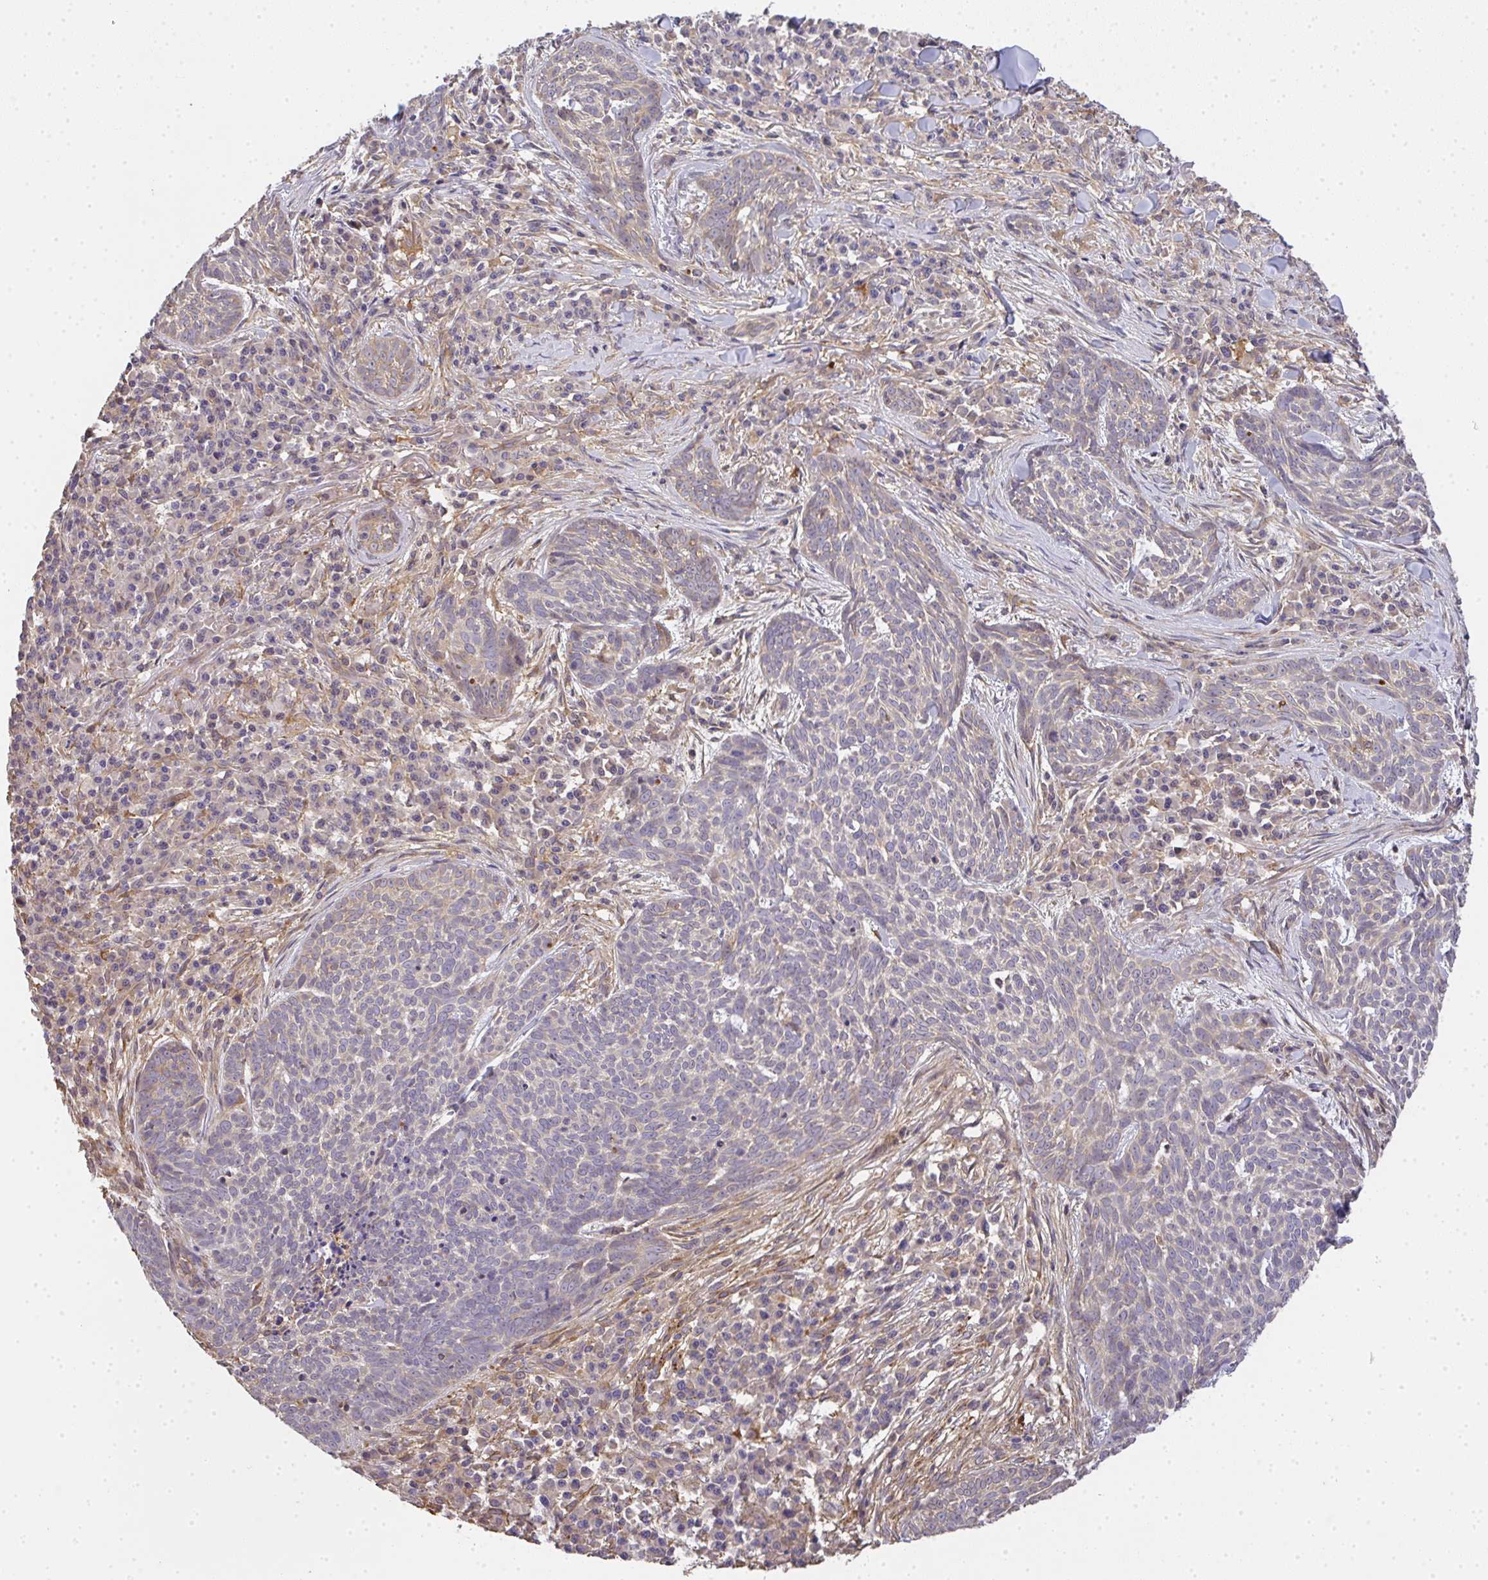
{"staining": {"intensity": "weak", "quantity": "<25%", "location": "cytoplasmic/membranous"}, "tissue": "skin cancer", "cell_type": "Tumor cells", "image_type": "cancer", "snomed": [{"axis": "morphology", "description": "Basal cell carcinoma"}, {"axis": "topography", "description": "Skin"}], "caption": "A photomicrograph of basal cell carcinoma (skin) stained for a protein reveals no brown staining in tumor cells.", "gene": "EEF1AKMT1", "patient": {"sex": "female", "age": 93}}